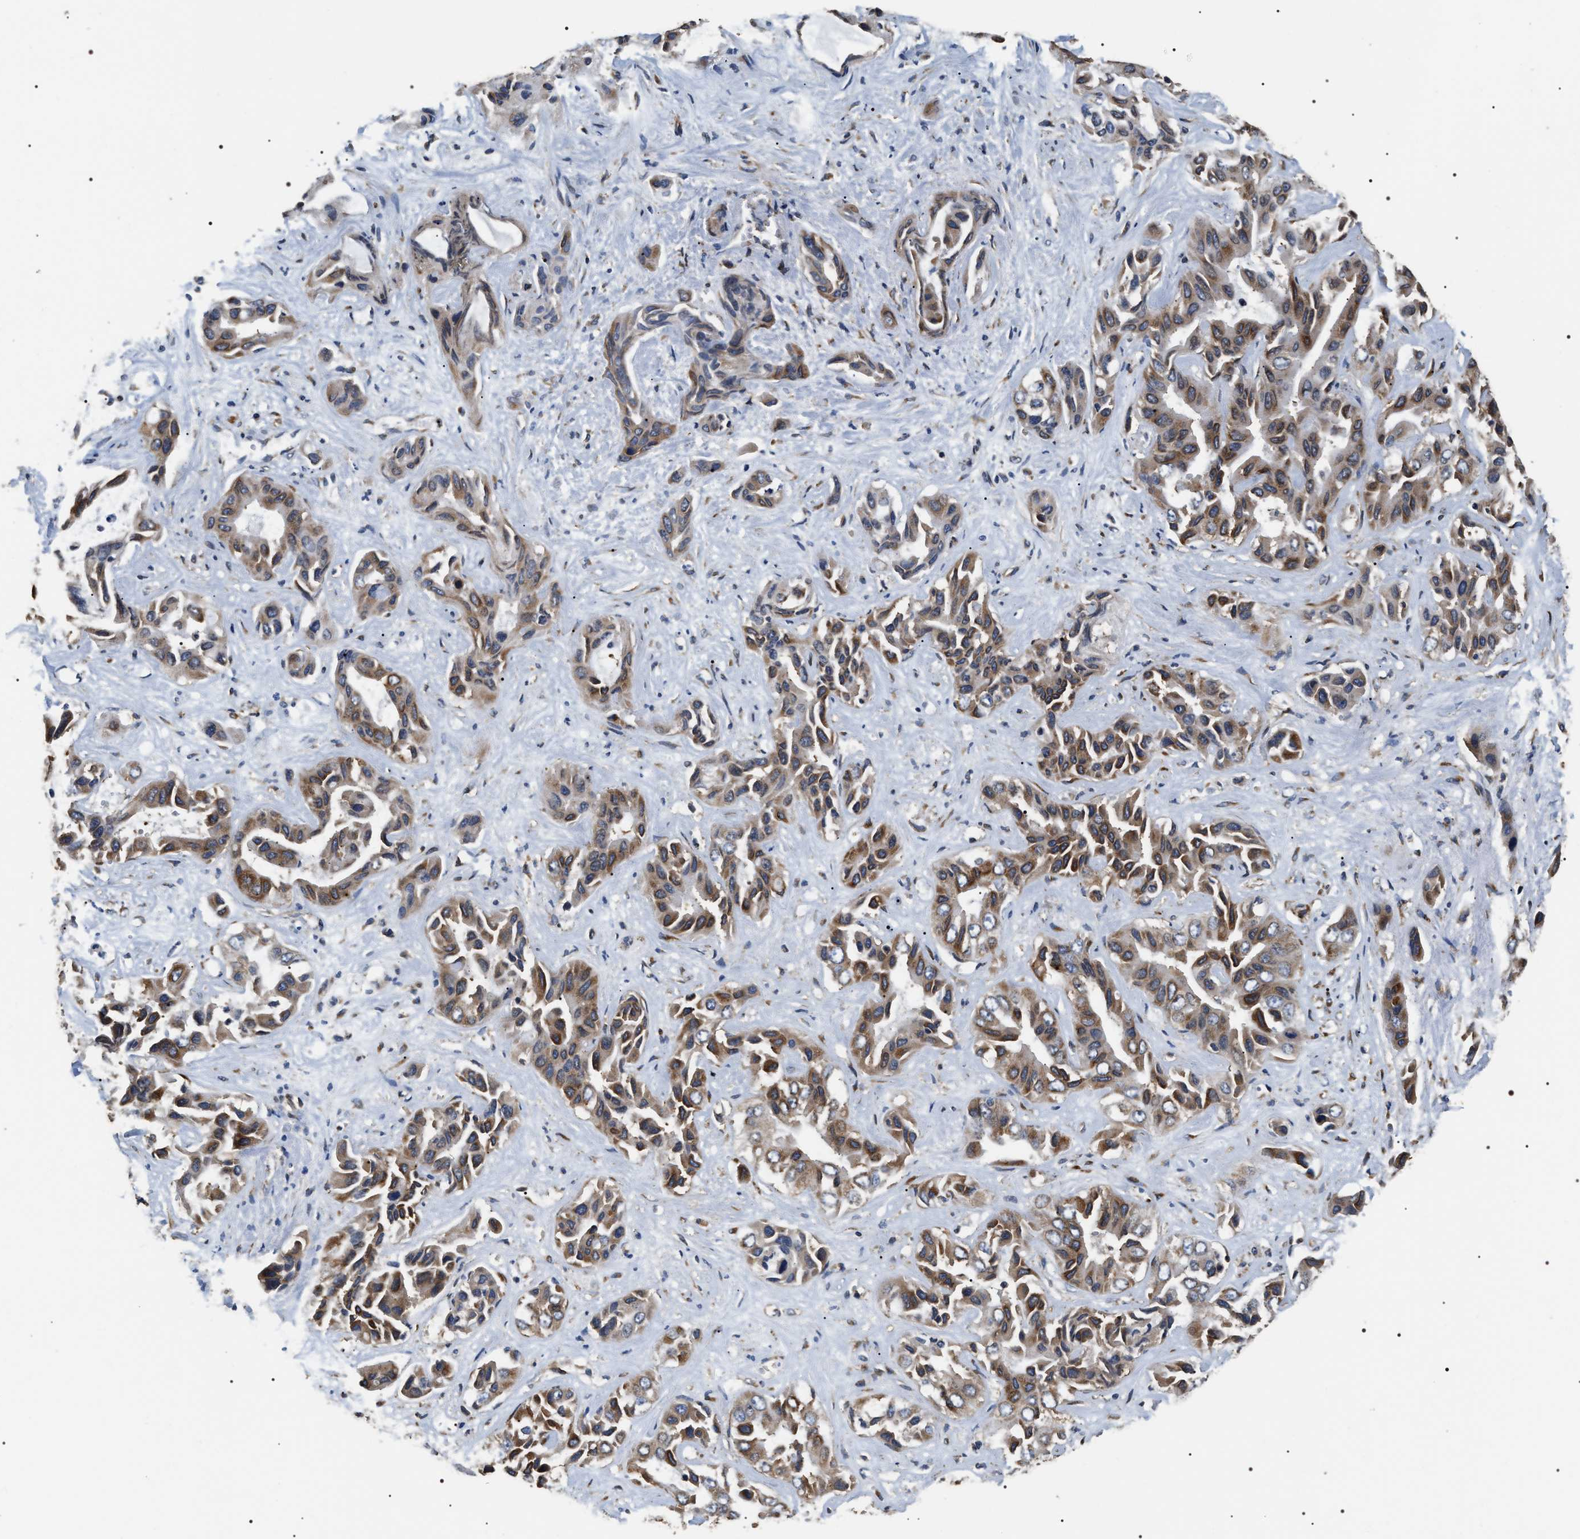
{"staining": {"intensity": "moderate", "quantity": ">75%", "location": "cytoplasmic/membranous"}, "tissue": "liver cancer", "cell_type": "Tumor cells", "image_type": "cancer", "snomed": [{"axis": "morphology", "description": "Cholangiocarcinoma"}, {"axis": "topography", "description": "Liver"}], "caption": "Protein staining demonstrates moderate cytoplasmic/membranous staining in about >75% of tumor cells in cholangiocarcinoma (liver).", "gene": "KTN1", "patient": {"sex": "female", "age": 52}}